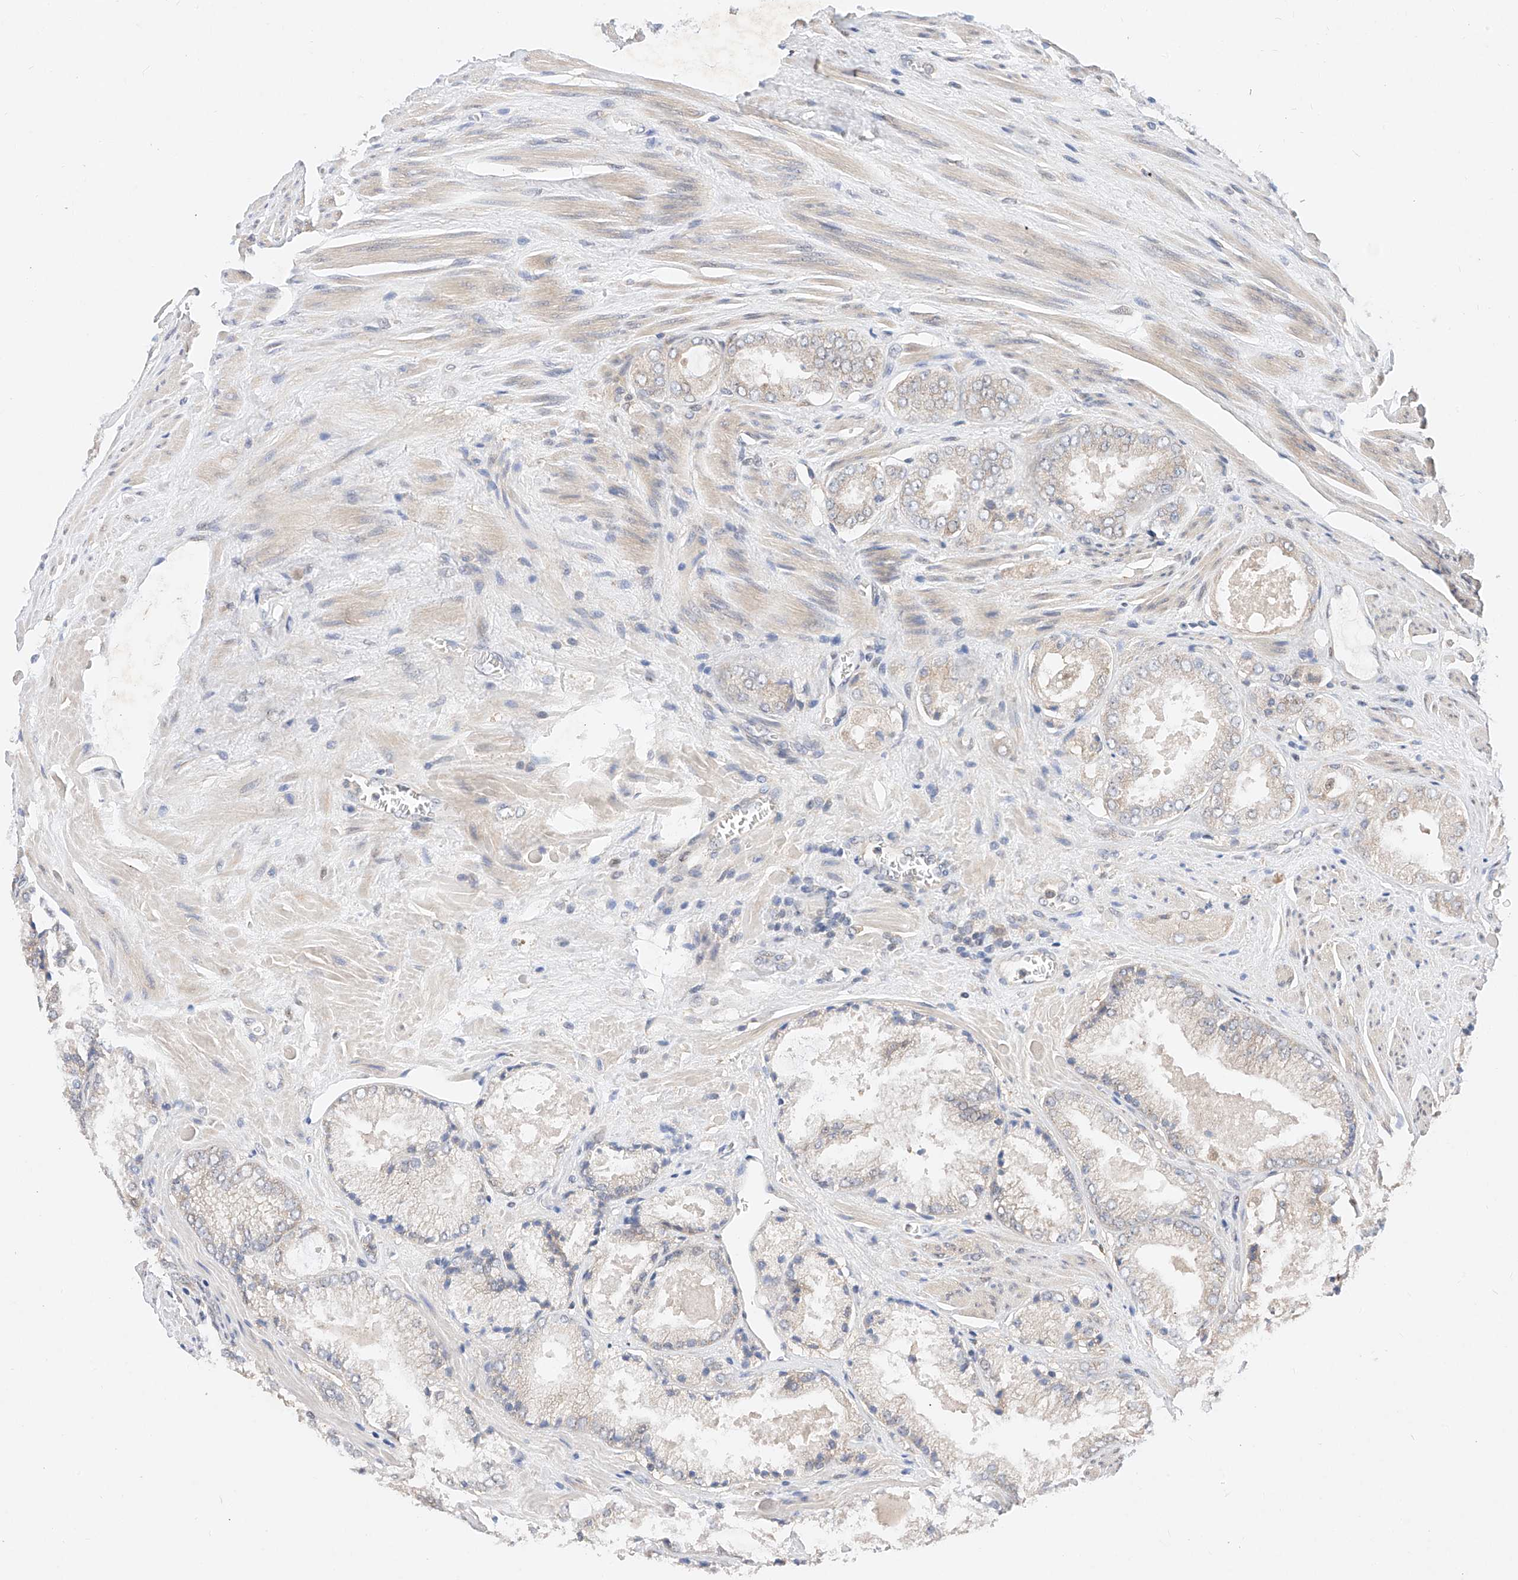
{"staining": {"intensity": "negative", "quantity": "none", "location": "none"}, "tissue": "prostate cancer", "cell_type": "Tumor cells", "image_type": "cancer", "snomed": [{"axis": "morphology", "description": "Adenocarcinoma, High grade"}, {"axis": "topography", "description": "Prostate"}], "caption": "Tumor cells show no significant positivity in prostate cancer (adenocarcinoma (high-grade)).", "gene": "ZSCAN4", "patient": {"sex": "male", "age": 58}}